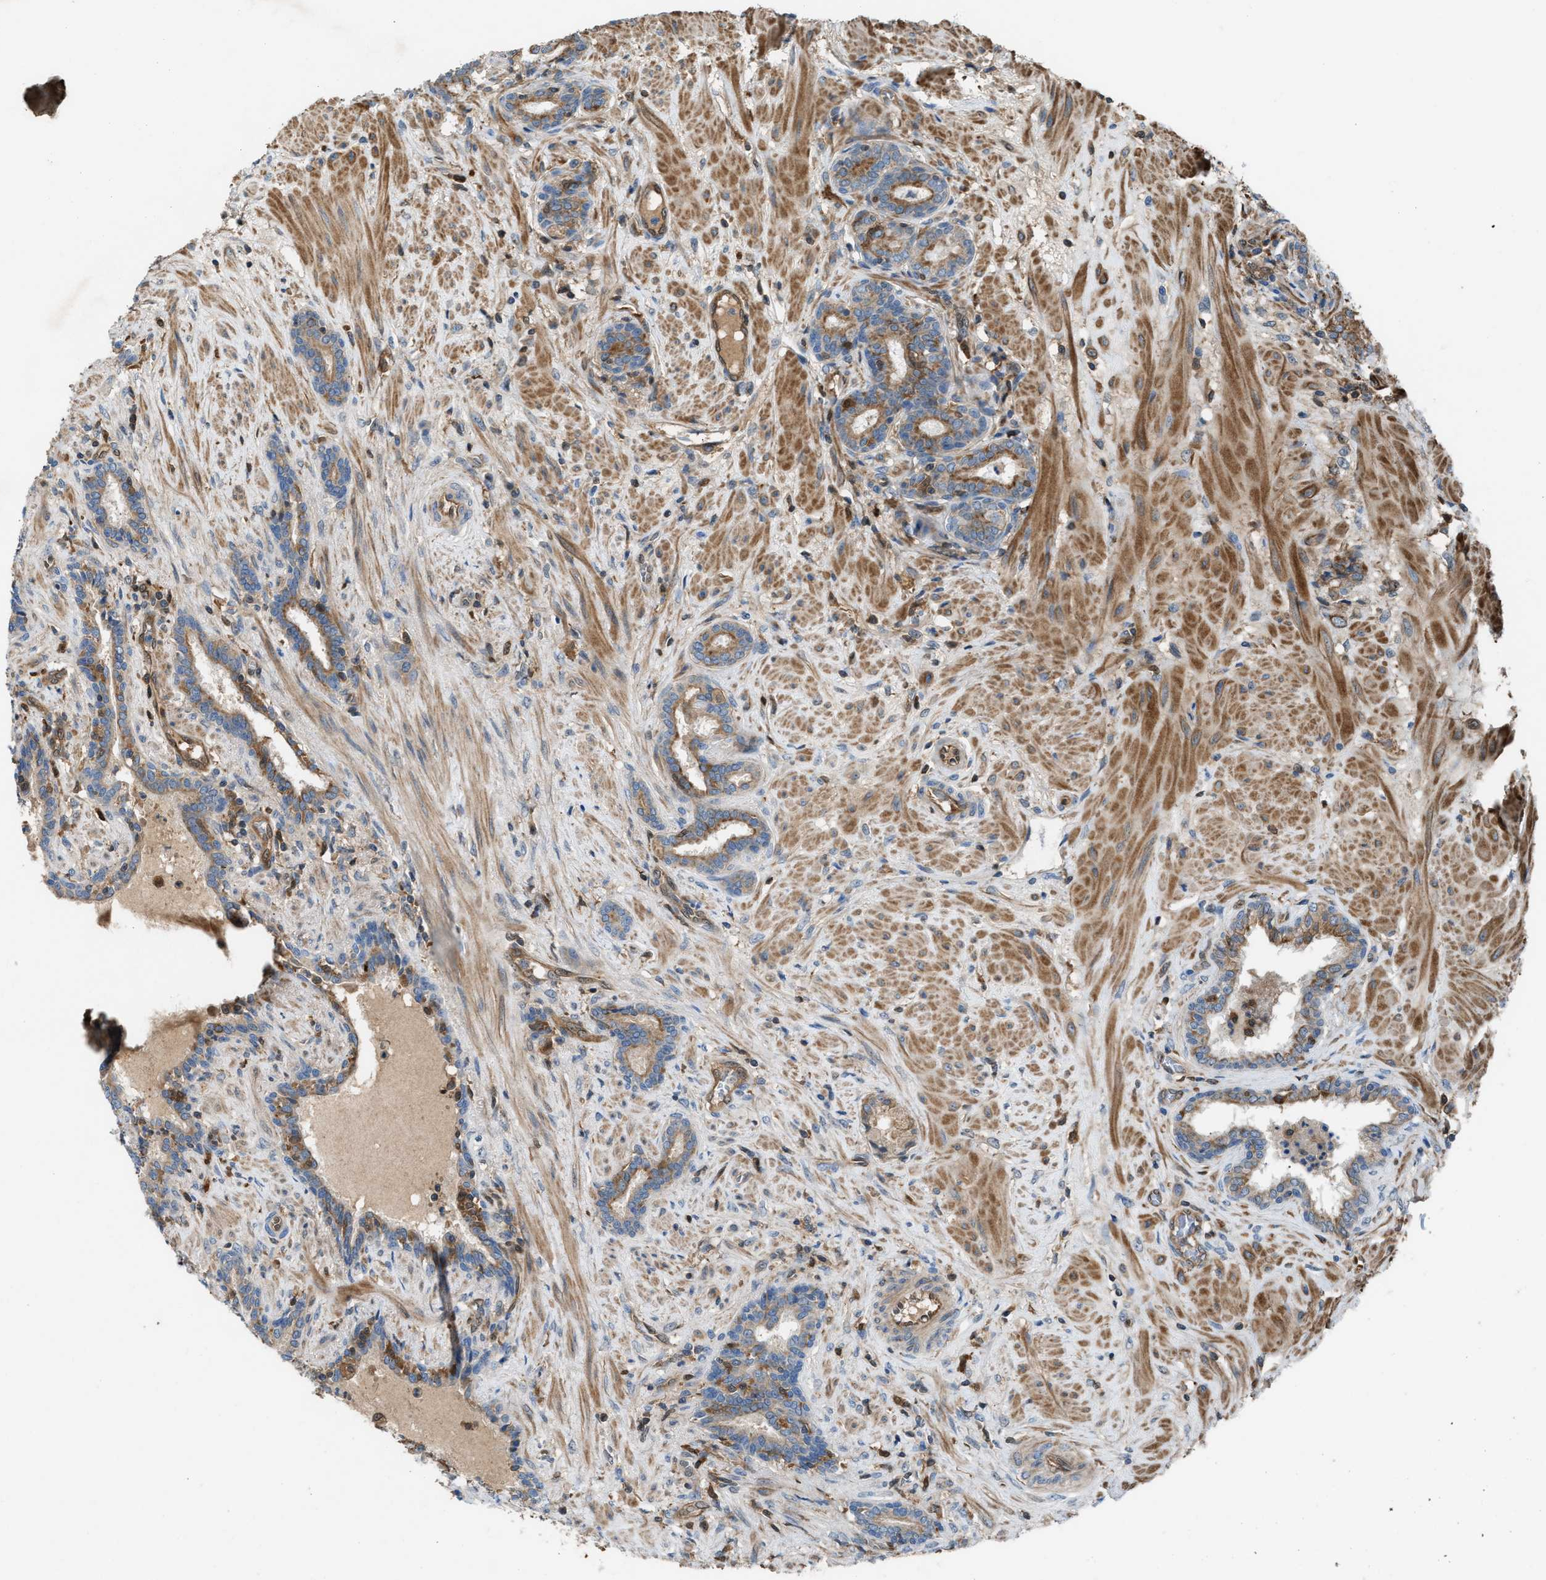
{"staining": {"intensity": "moderate", "quantity": "25%-75%", "location": "cytoplasmic/membranous"}, "tissue": "prostate cancer", "cell_type": "Tumor cells", "image_type": "cancer", "snomed": [{"axis": "morphology", "description": "Adenocarcinoma, High grade"}, {"axis": "topography", "description": "Prostate"}], "caption": "Immunohistochemical staining of human prostate adenocarcinoma (high-grade) shows moderate cytoplasmic/membranous protein positivity in approximately 25%-75% of tumor cells. (DAB (3,3'-diaminobenzidine) IHC with brightfield microscopy, high magnification).", "gene": "TPK1", "patient": {"sex": "male", "age": 50}}